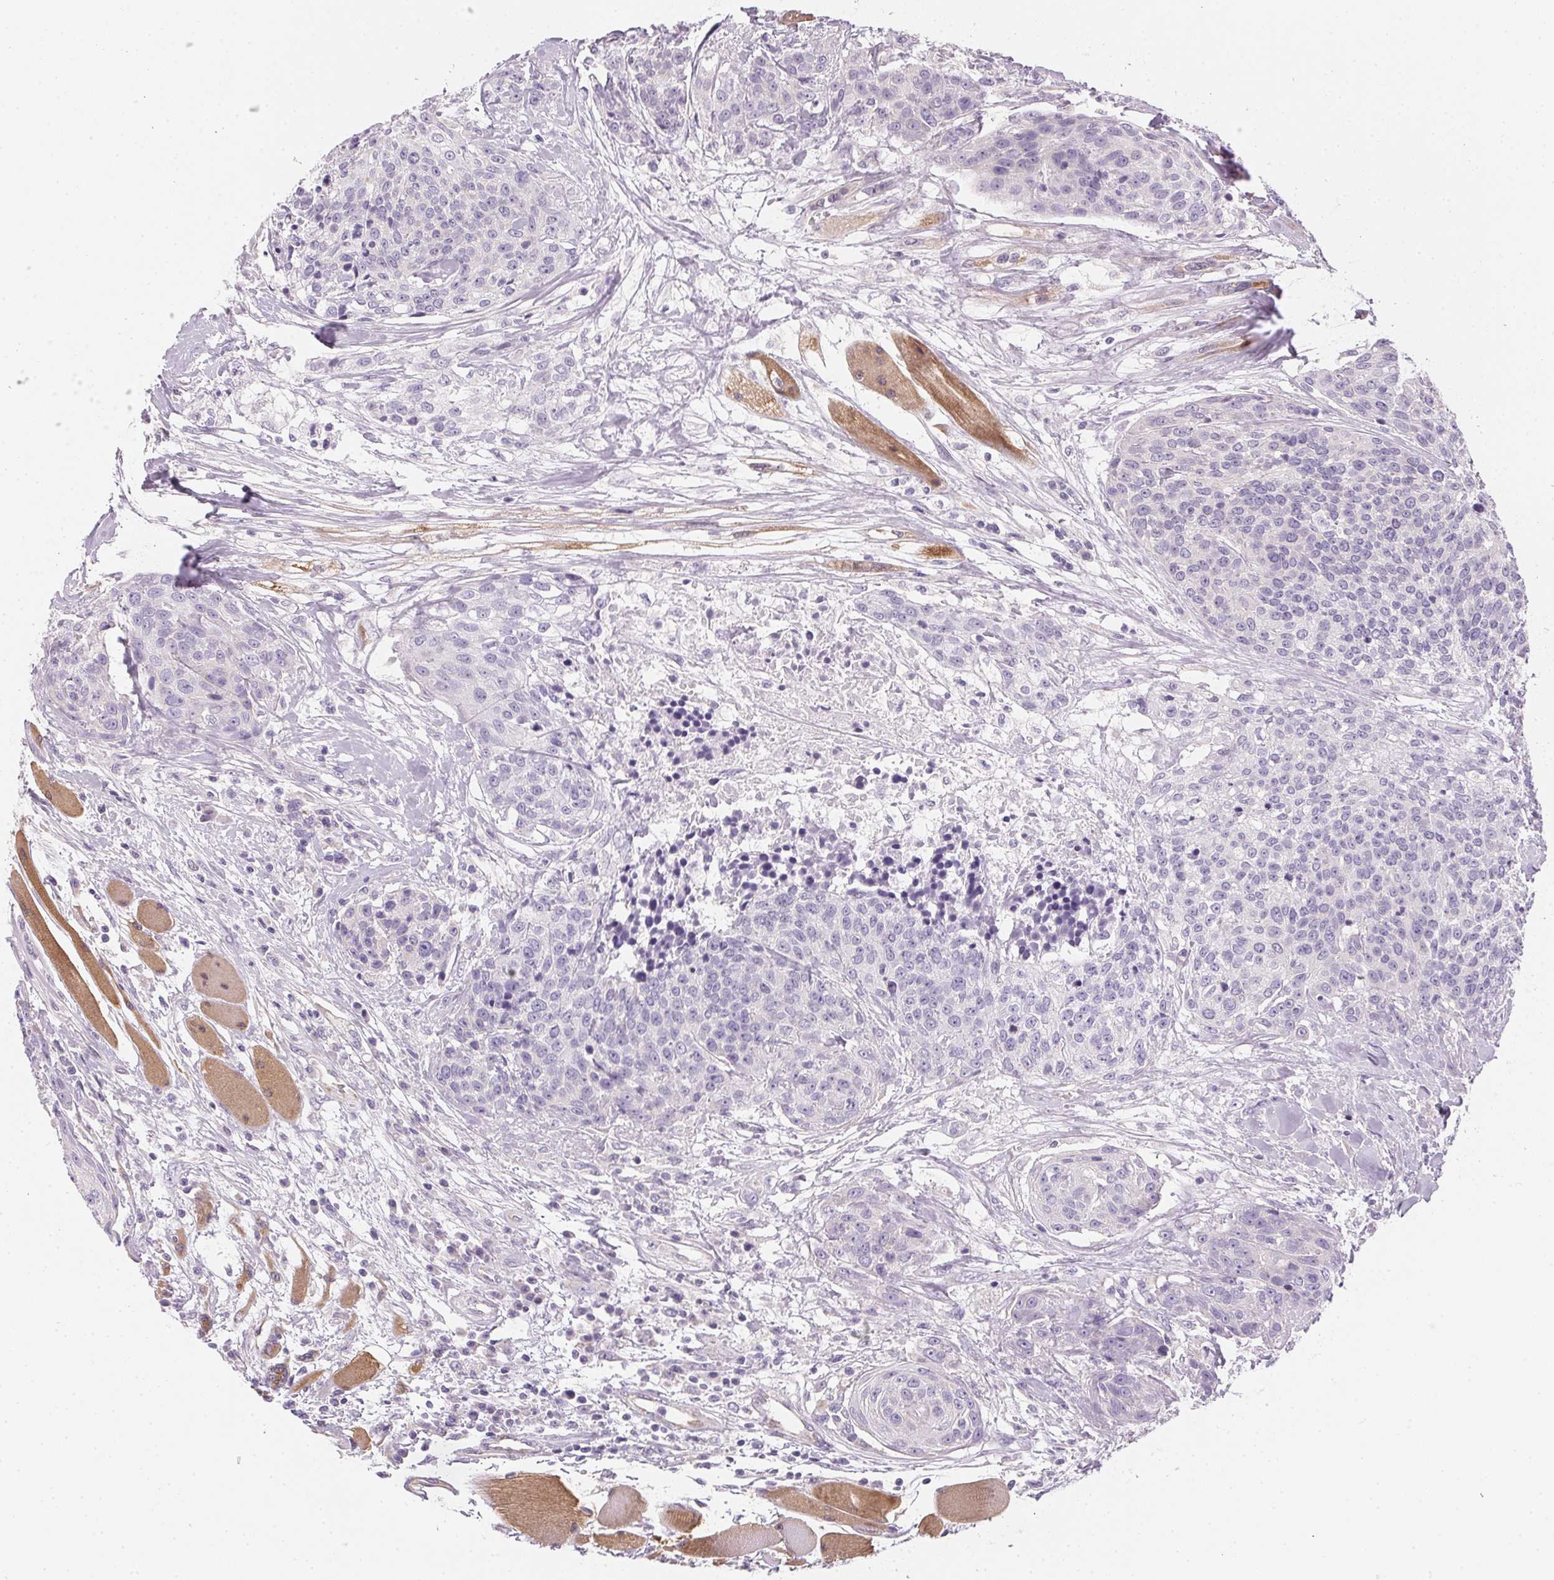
{"staining": {"intensity": "negative", "quantity": "none", "location": "none"}, "tissue": "head and neck cancer", "cell_type": "Tumor cells", "image_type": "cancer", "snomed": [{"axis": "morphology", "description": "Squamous cell carcinoma, NOS"}, {"axis": "topography", "description": "Oral tissue"}, {"axis": "topography", "description": "Head-Neck"}], "caption": "This is a image of immunohistochemistry staining of head and neck squamous cell carcinoma, which shows no expression in tumor cells.", "gene": "SMYD1", "patient": {"sex": "male", "age": 64}}